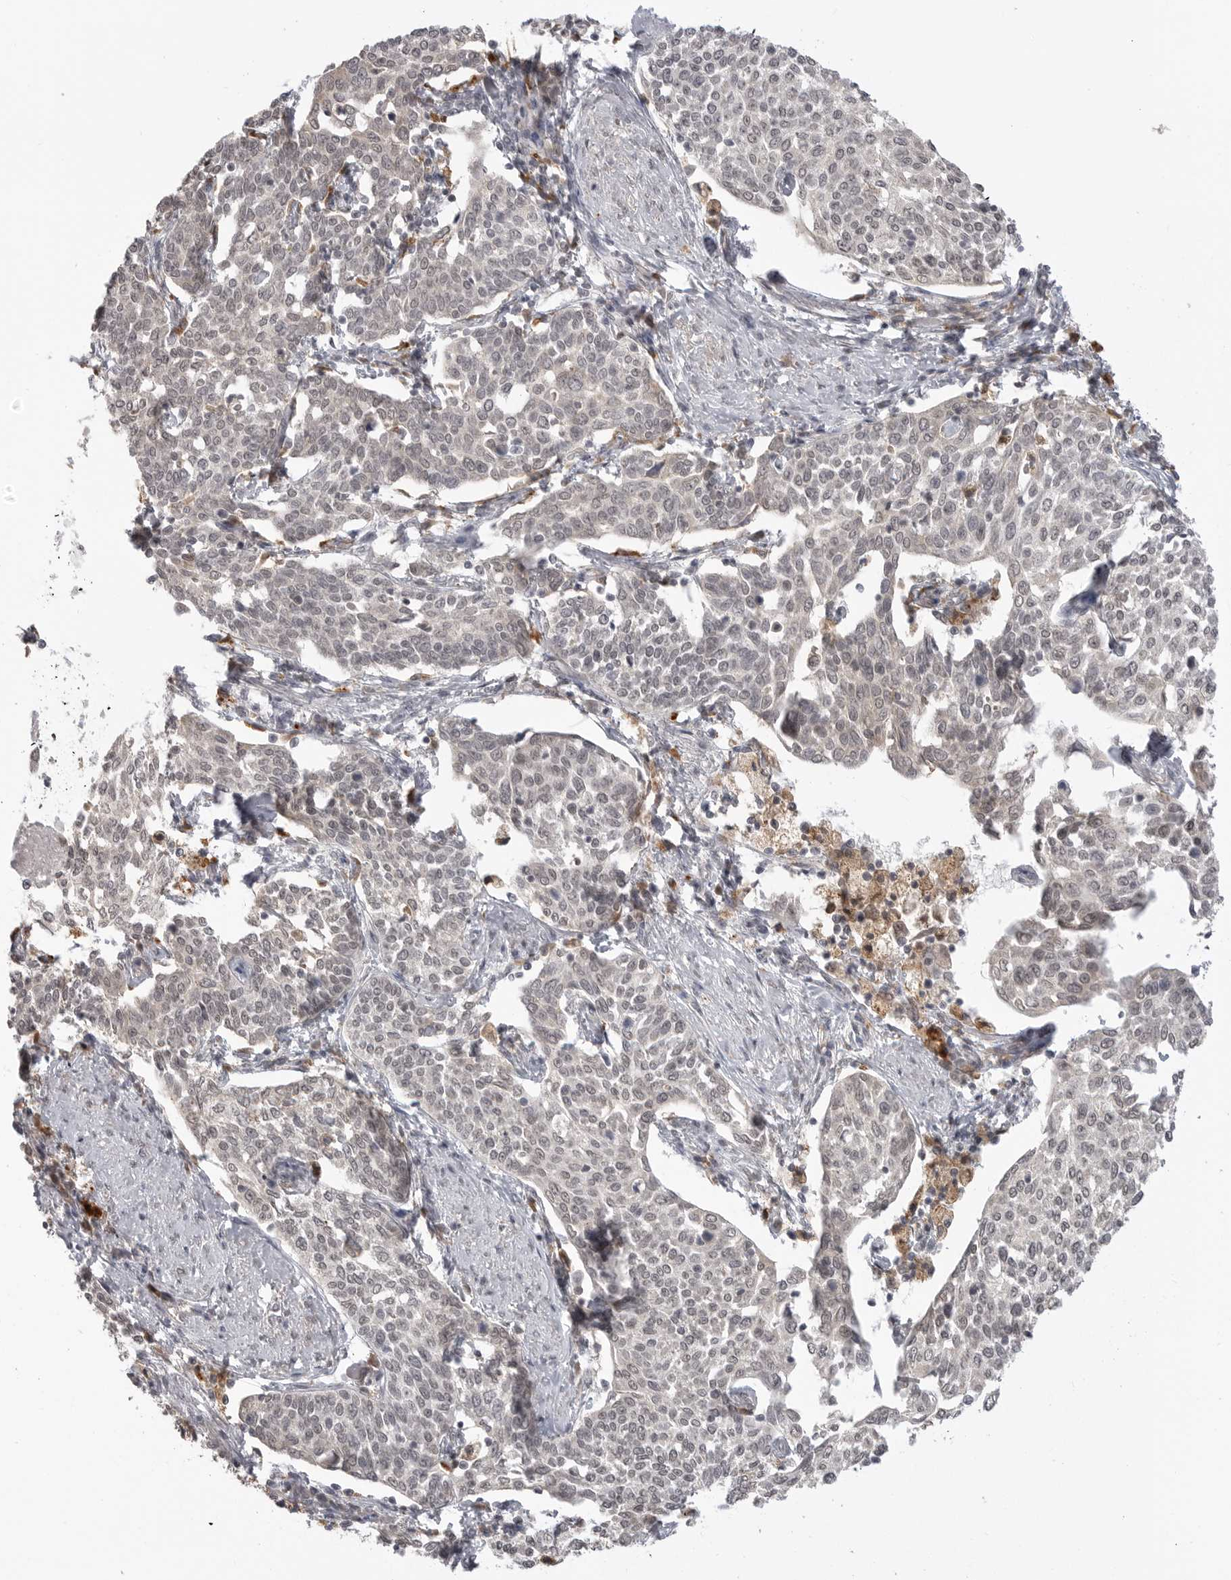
{"staining": {"intensity": "weak", "quantity": "<25%", "location": "nuclear"}, "tissue": "cervical cancer", "cell_type": "Tumor cells", "image_type": "cancer", "snomed": [{"axis": "morphology", "description": "Squamous cell carcinoma, NOS"}, {"axis": "topography", "description": "Cervix"}], "caption": "This is a image of IHC staining of cervical cancer, which shows no positivity in tumor cells. The staining is performed using DAB brown chromogen with nuclei counter-stained in using hematoxylin.", "gene": "KALRN", "patient": {"sex": "female", "age": 34}}